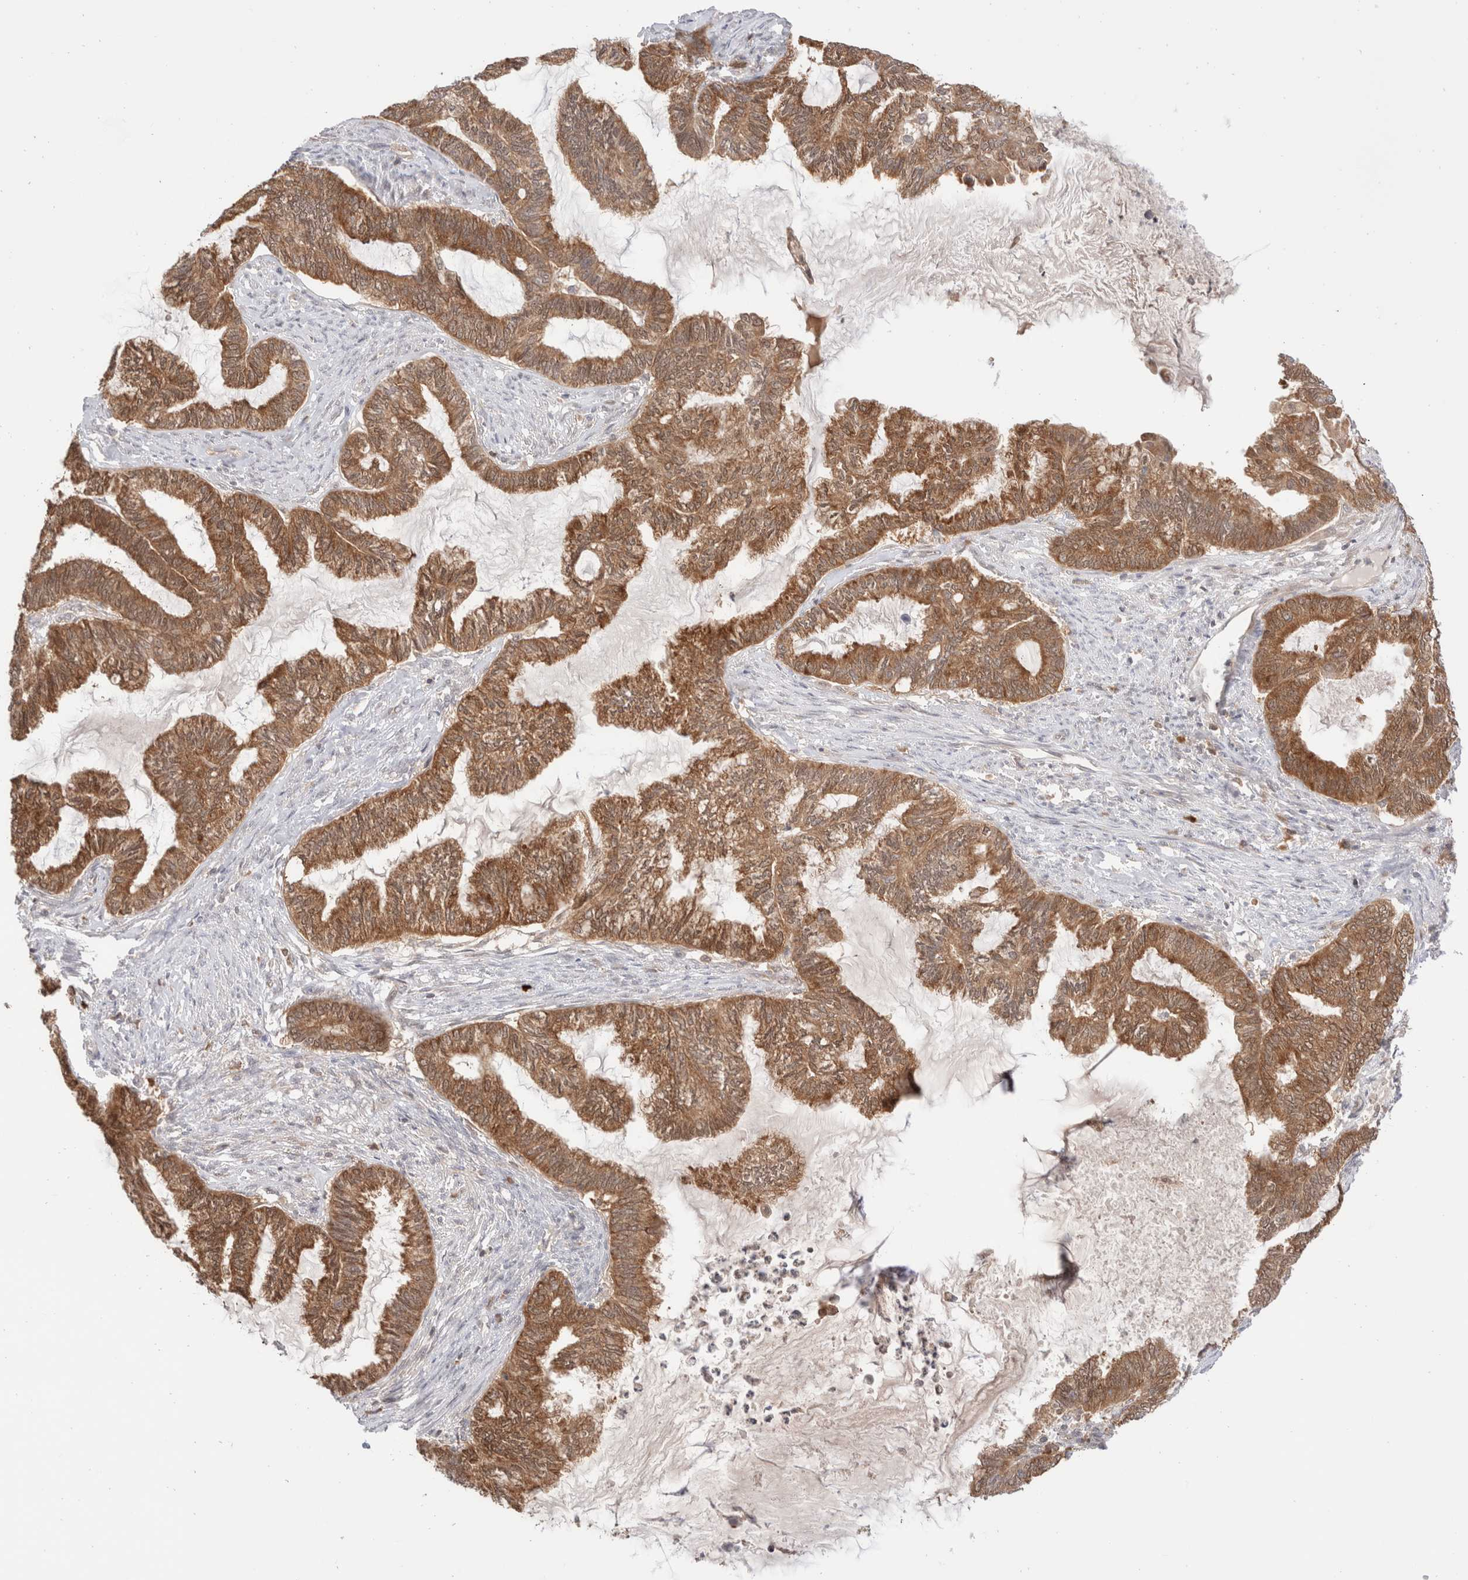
{"staining": {"intensity": "moderate", "quantity": ">75%", "location": "cytoplasmic/membranous"}, "tissue": "endometrial cancer", "cell_type": "Tumor cells", "image_type": "cancer", "snomed": [{"axis": "morphology", "description": "Adenocarcinoma, NOS"}, {"axis": "topography", "description": "Endometrium"}], "caption": "About >75% of tumor cells in endometrial cancer display moderate cytoplasmic/membranous protein positivity as visualized by brown immunohistochemical staining.", "gene": "XKR4", "patient": {"sex": "female", "age": 86}}